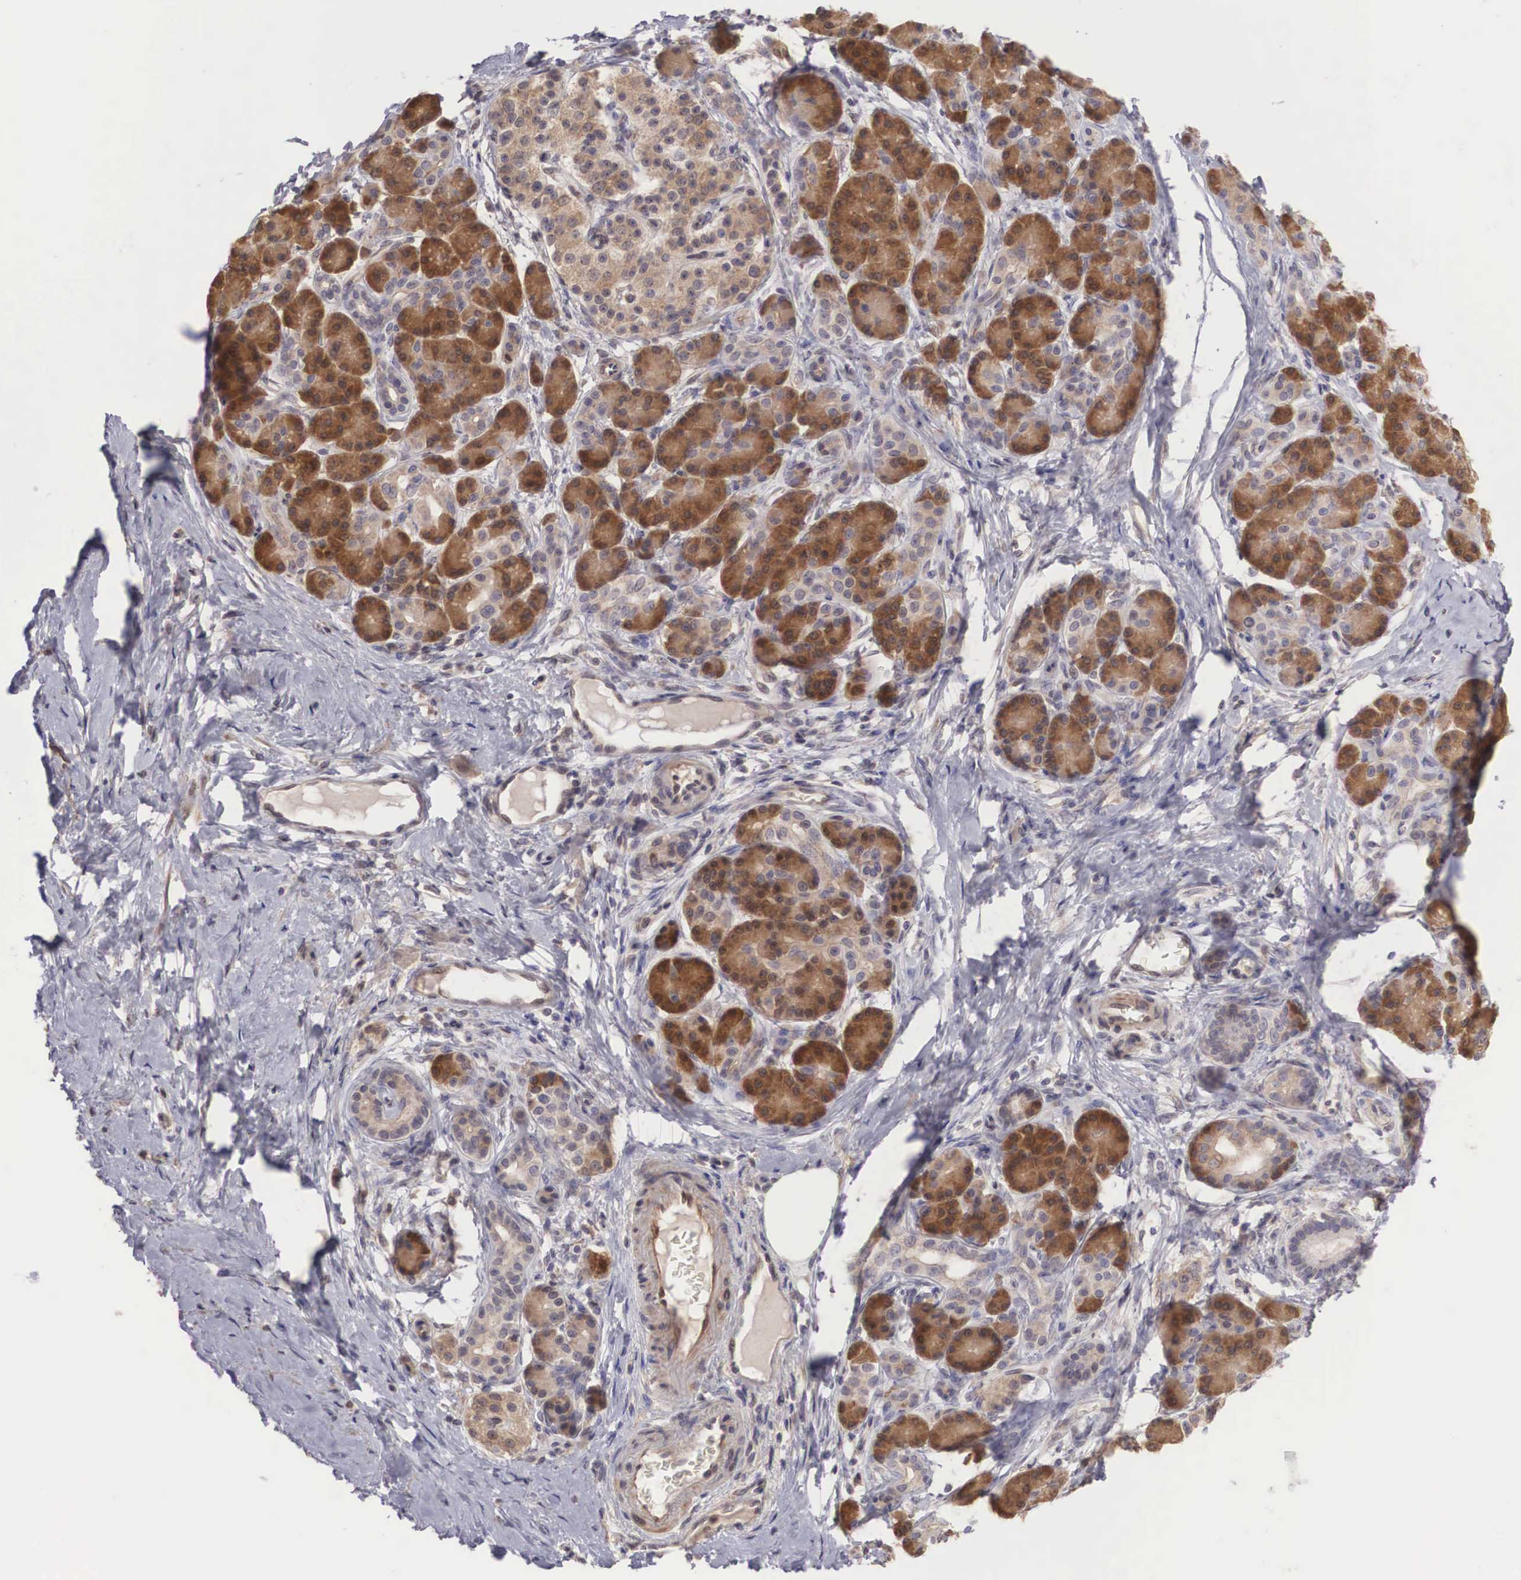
{"staining": {"intensity": "moderate", "quantity": "25%-75%", "location": "cytoplasmic/membranous"}, "tissue": "pancreatic cancer", "cell_type": "Tumor cells", "image_type": "cancer", "snomed": [{"axis": "morphology", "description": "Adenocarcinoma, NOS"}, {"axis": "topography", "description": "Pancreas"}], "caption": "Brown immunohistochemical staining in pancreatic cancer reveals moderate cytoplasmic/membranous expression in approximately 25%-75% of tumor cells. The staining was performed using DAB (3,3'-diaminobenzidine) to visualize the protein expression in brown, while the nuclei were stained in blue with hematoxylin (Magnification: 20x).", "gene": "DNAJB7", "patient": {"sex": "female", "age": 66}}